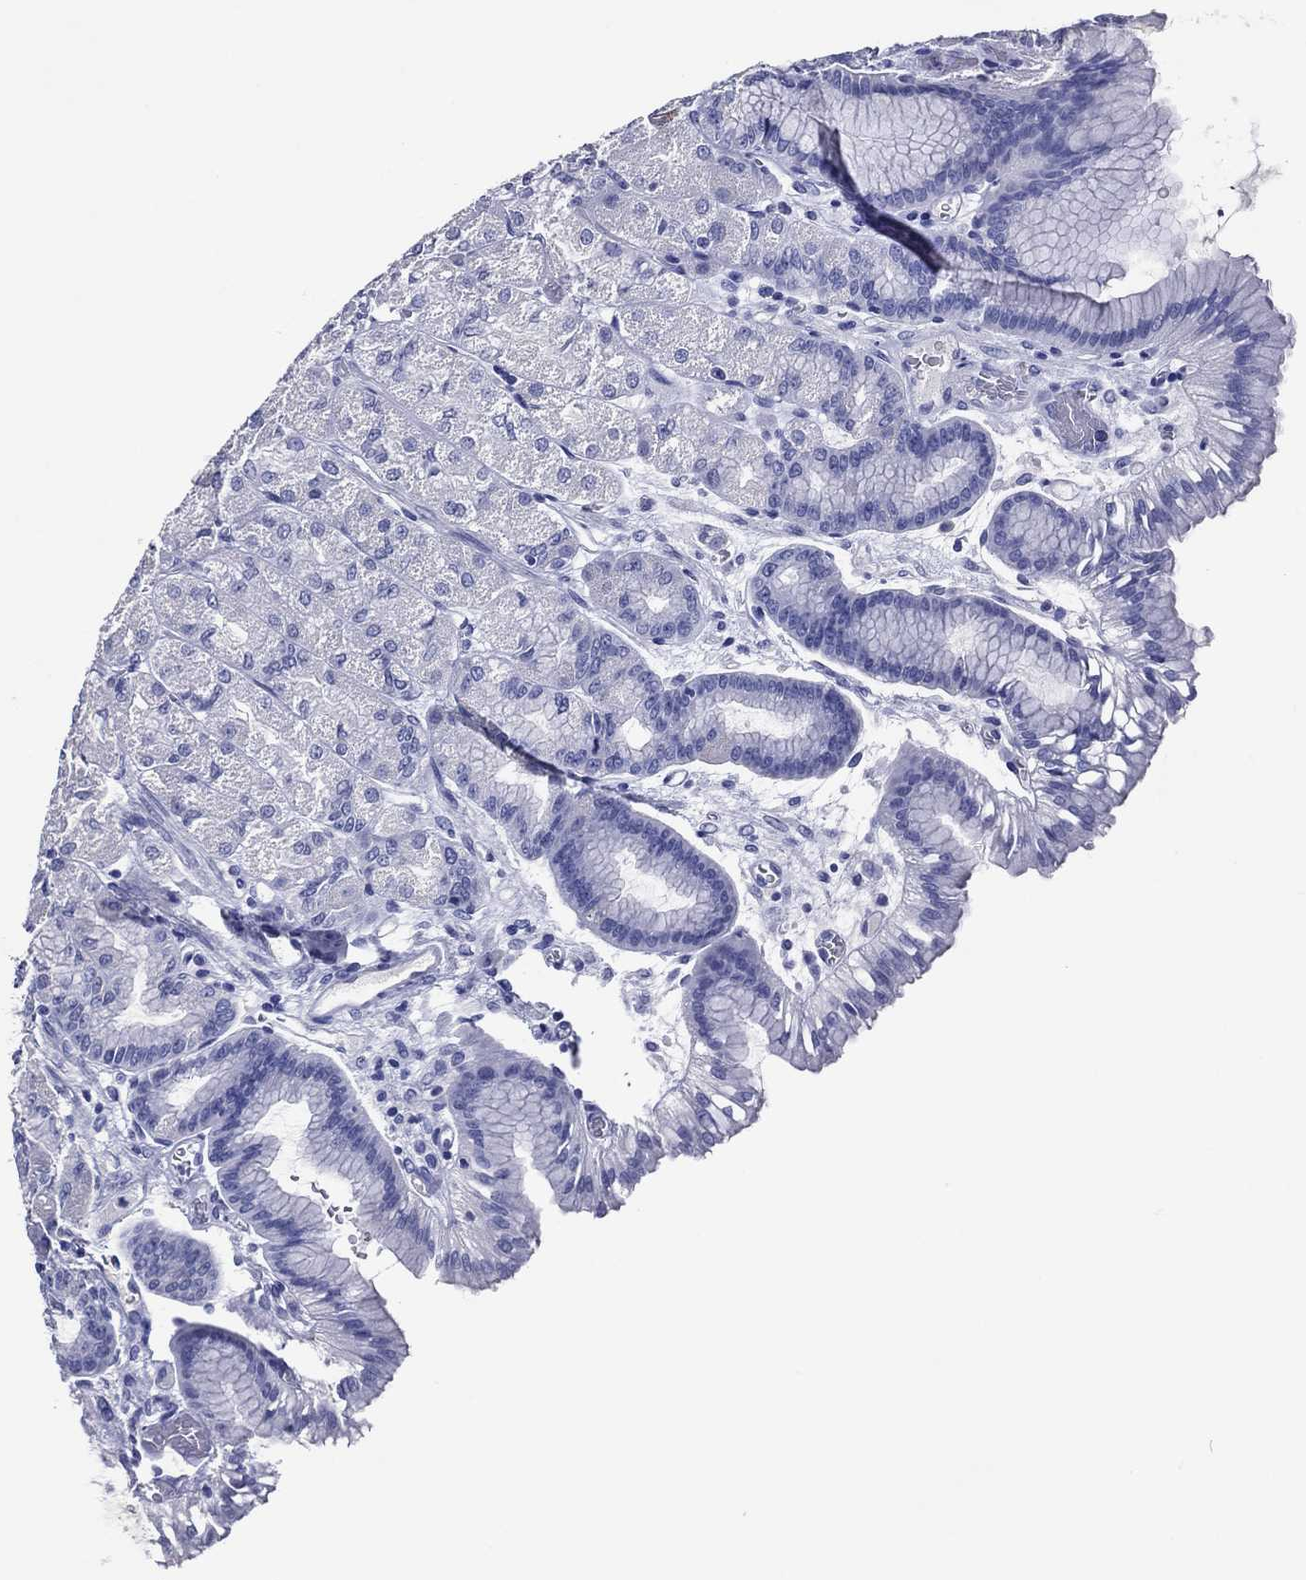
{"staining": {"intensity": "negative", "quantity": "none", "location": "none"}, "tissue": "stomach", "cell_type": "Glandular cells", "image_type": "normal", "snomed": [{"axis": "morphology", "description": "Normal tissue, NOS"}, {"axis": "morphology", "description": "Adenocarcinoma, NOS"}, {"axis": "morphology", "description": "Adenocarcinoma, High grade"}, {"axis": "topography", "description": "Stomach, upper"}, {"axis": "topography", "description": "Stomach"}], "caption": "High power microscopy micrograph of an immunohistochemistry (IHC) histopathology image of benign stomach, revealing no significant expression in glandular cells.", "gene": "ACE2", "patient": {"sex": "female", "age": 65}}